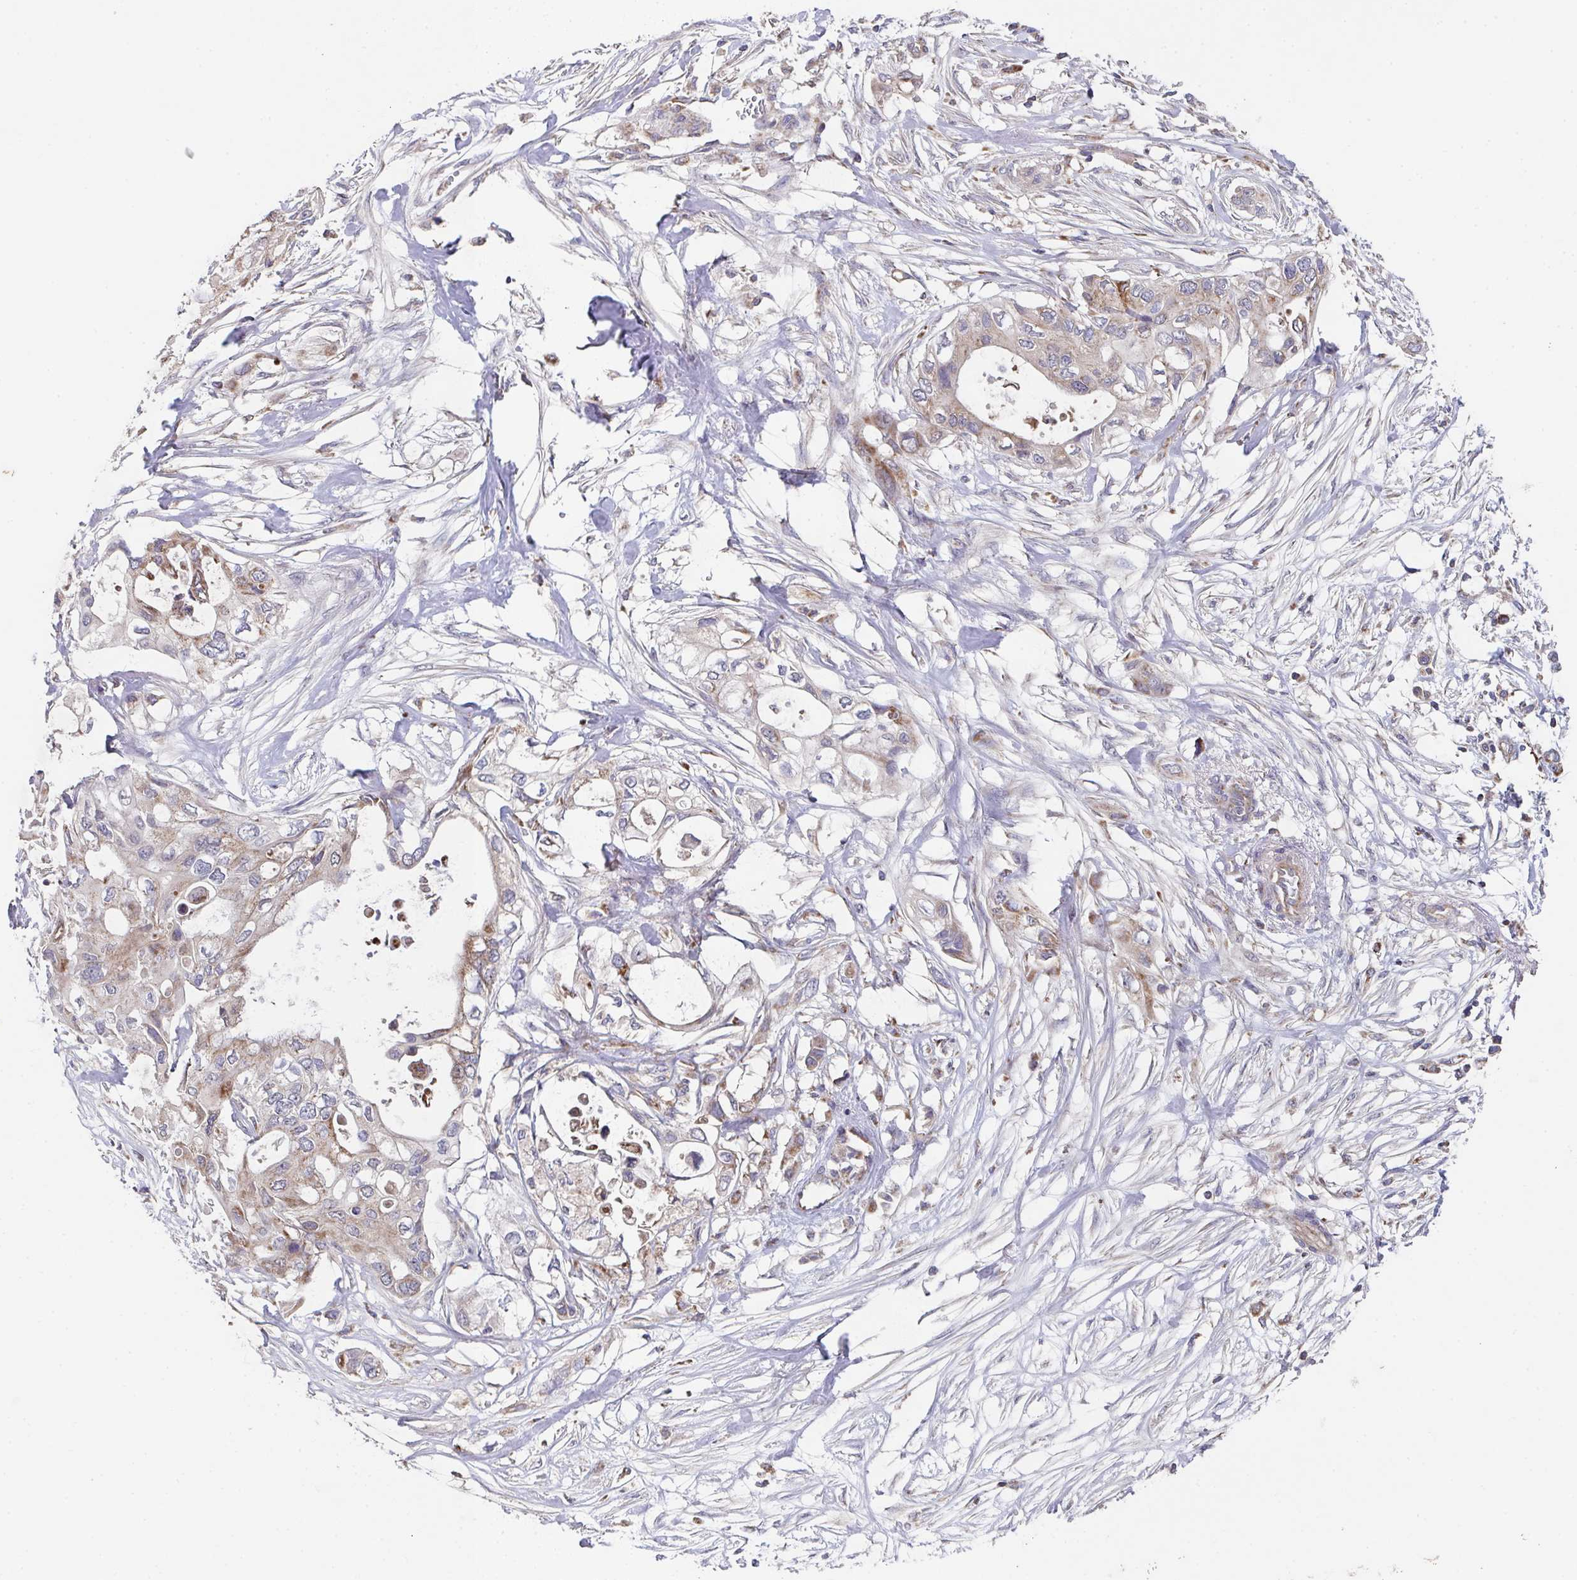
{"staining": {"intensity": "weak", "quantity": "25%-75%", "location": "cytoplasmic/membranous"}, "tissue": "pancreatic cancer", "cell_type": "Tumor cells", "image_type": "cancer", "snomed": [{"axis": "morphology", "description": "Adenocarcinoma, NOS"}, {"axis": "topography", "description": "Pancreas"}], "caption": "Adenocarcinoma (pancreatic) tissue reveals weak cytoplasmic/membranous expression in approximately 25%-75% of tumor cells, visualized by immunohistochemistry.", "gene": "MT-ND3", "patient": {"sex": "female", "age": 63}}